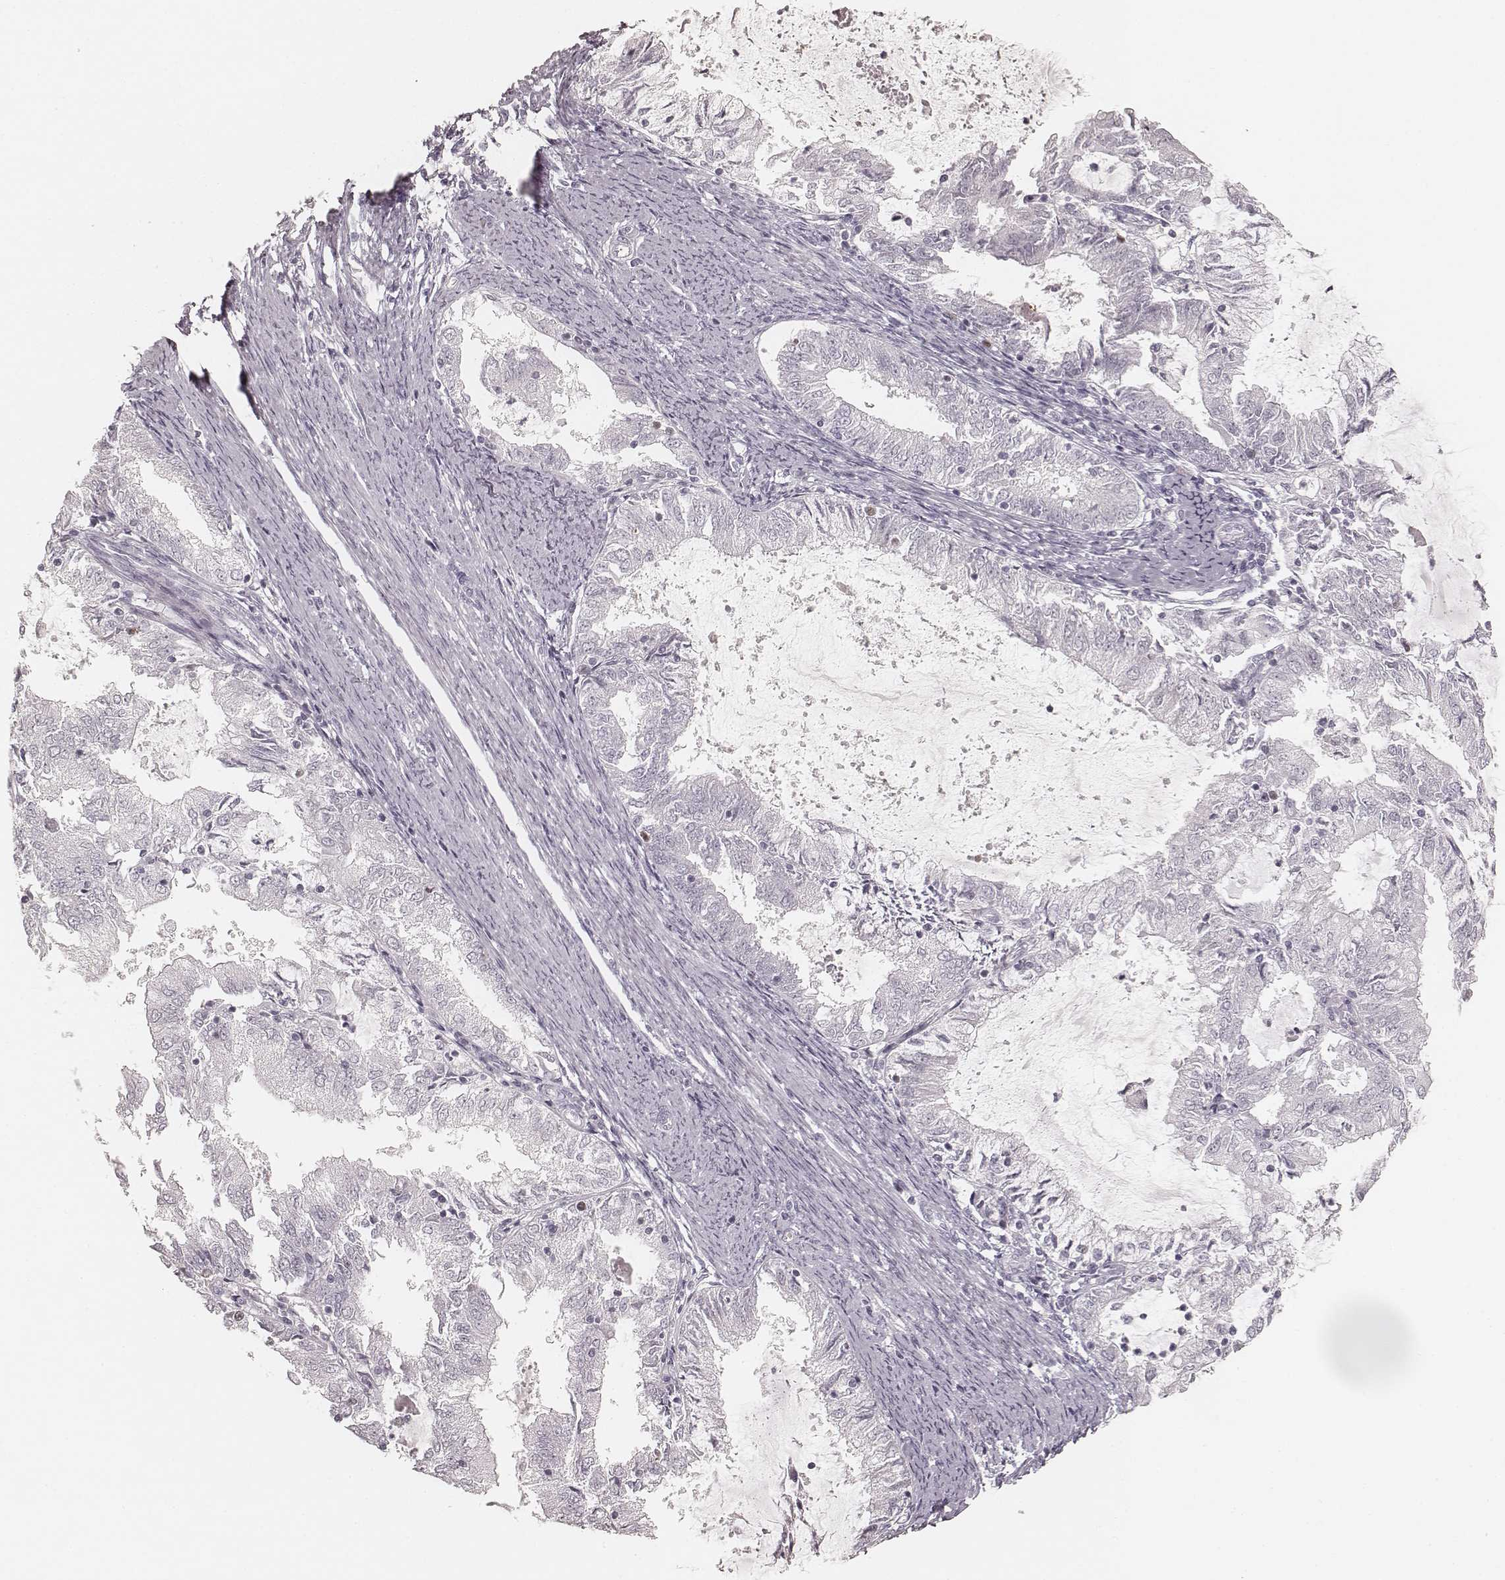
{"staining": {"intensity": "negative", "quantity": "none", "location": "none"}, "tissue": "endometrial cancer", "cell_type": "Tumor cells", "image_type": "cancer", "snomed": [{"axis": "morphology", "description": "Adenocarcinoma, NOS"}, {"axis": "topography", "description": "Endometrium"}], "caption": "Tumor cells are negative for protein expression in human endometrial cancer.", "gene": "TEX37", "patient": {"sex": "female", "age": 57}}